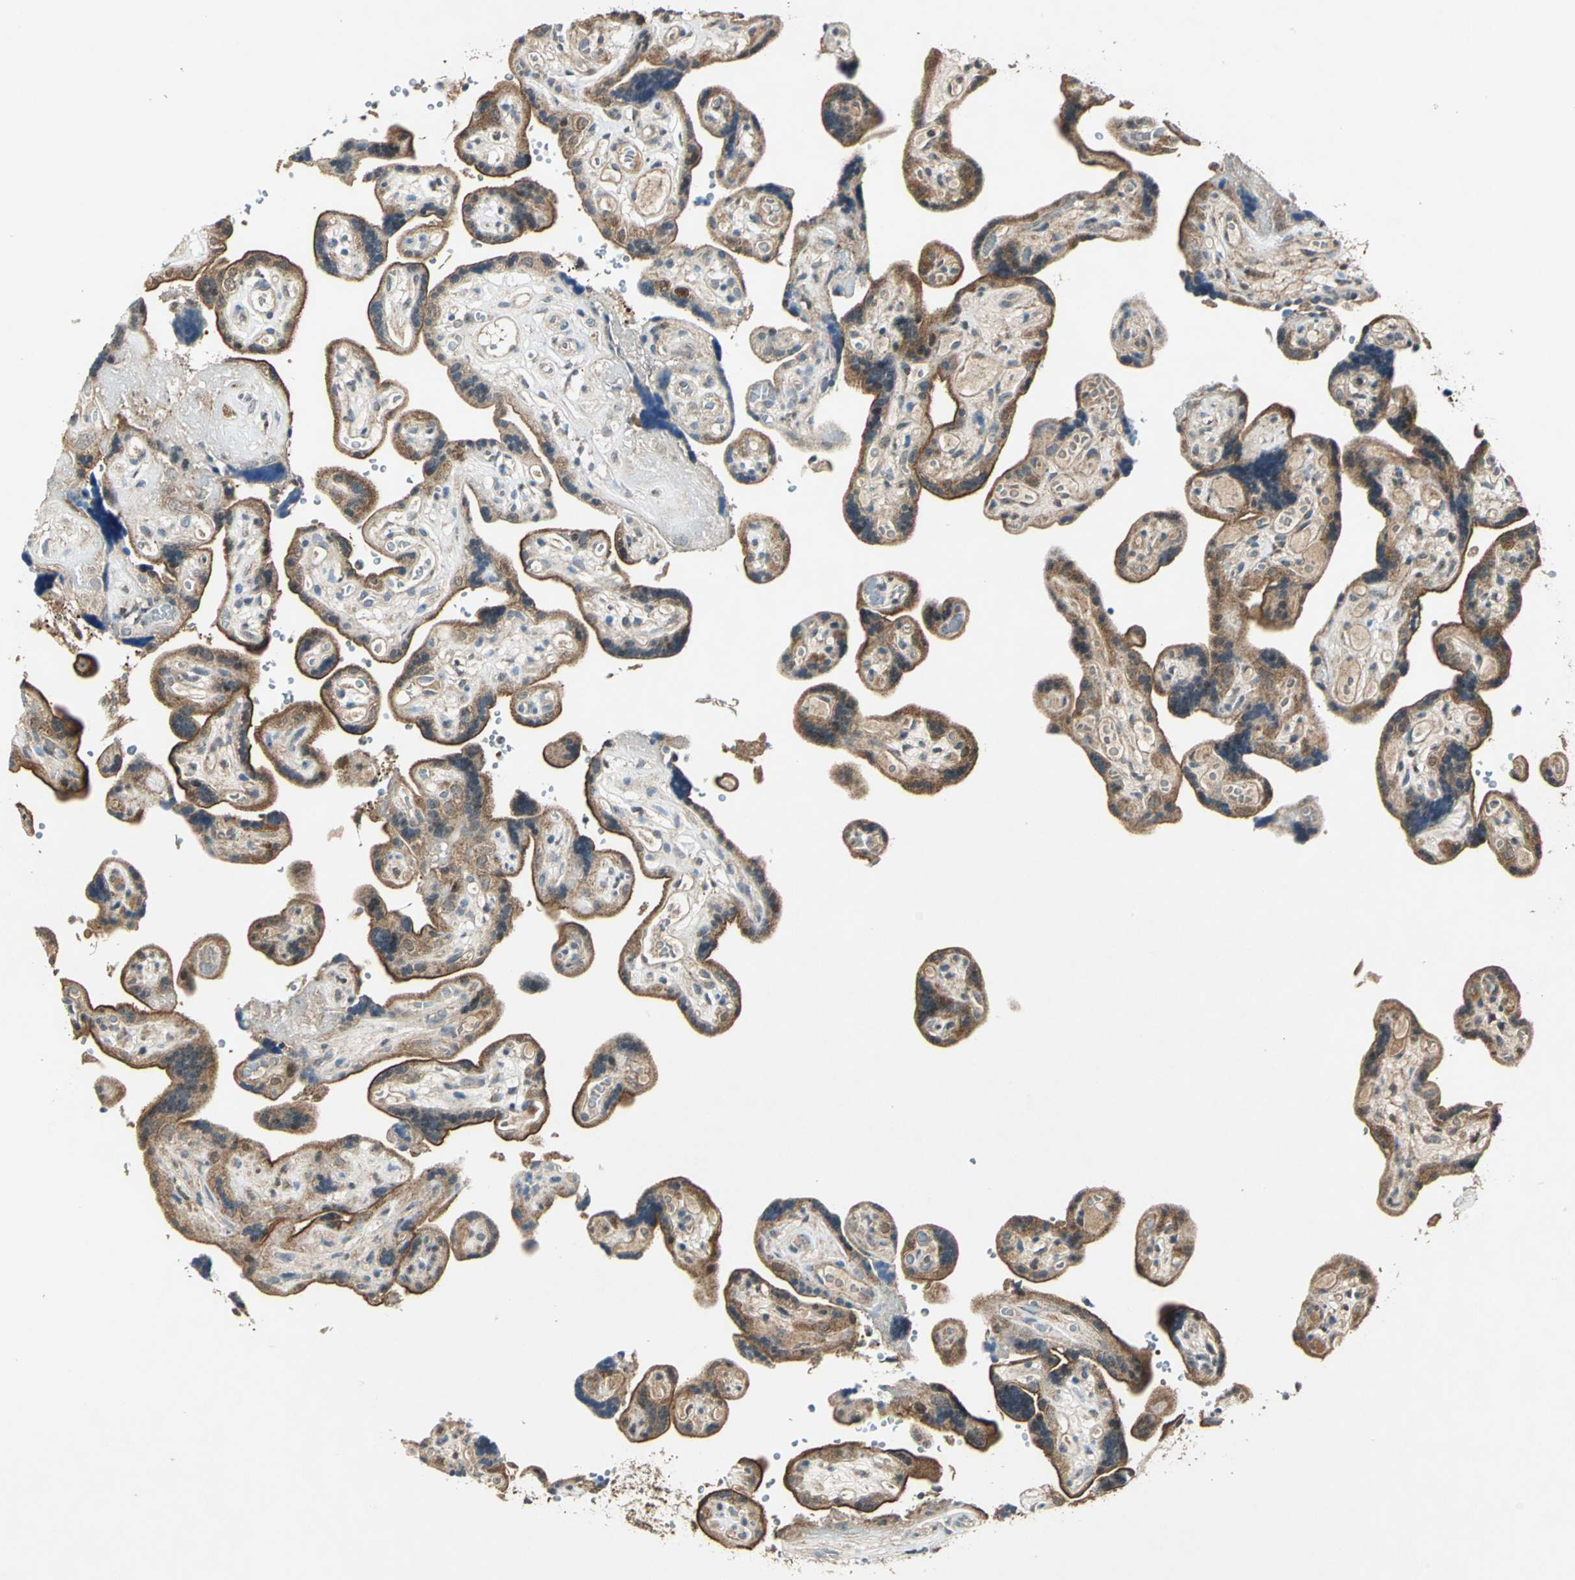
{"staining": {"intensity": "strong", "quantity": ">75%", "location": "cytoplasmic/membranous"}, "tissue": "placenta", "cell_type": "Trophoblastic cells", "image_type": "normal", "snomed": [{"axis": "morphology", "description": "Normal tissue, NOS"}, {"axis": "topography", "description": "Placenta"}], "caption": "This is an image of IHC staining of normal placenta, which shows strong positivity in the cytoplasmic/membranous of trophoblastic cells.", "gene": "AHSA1", "patient": {"sex": "female", "age": 30}}